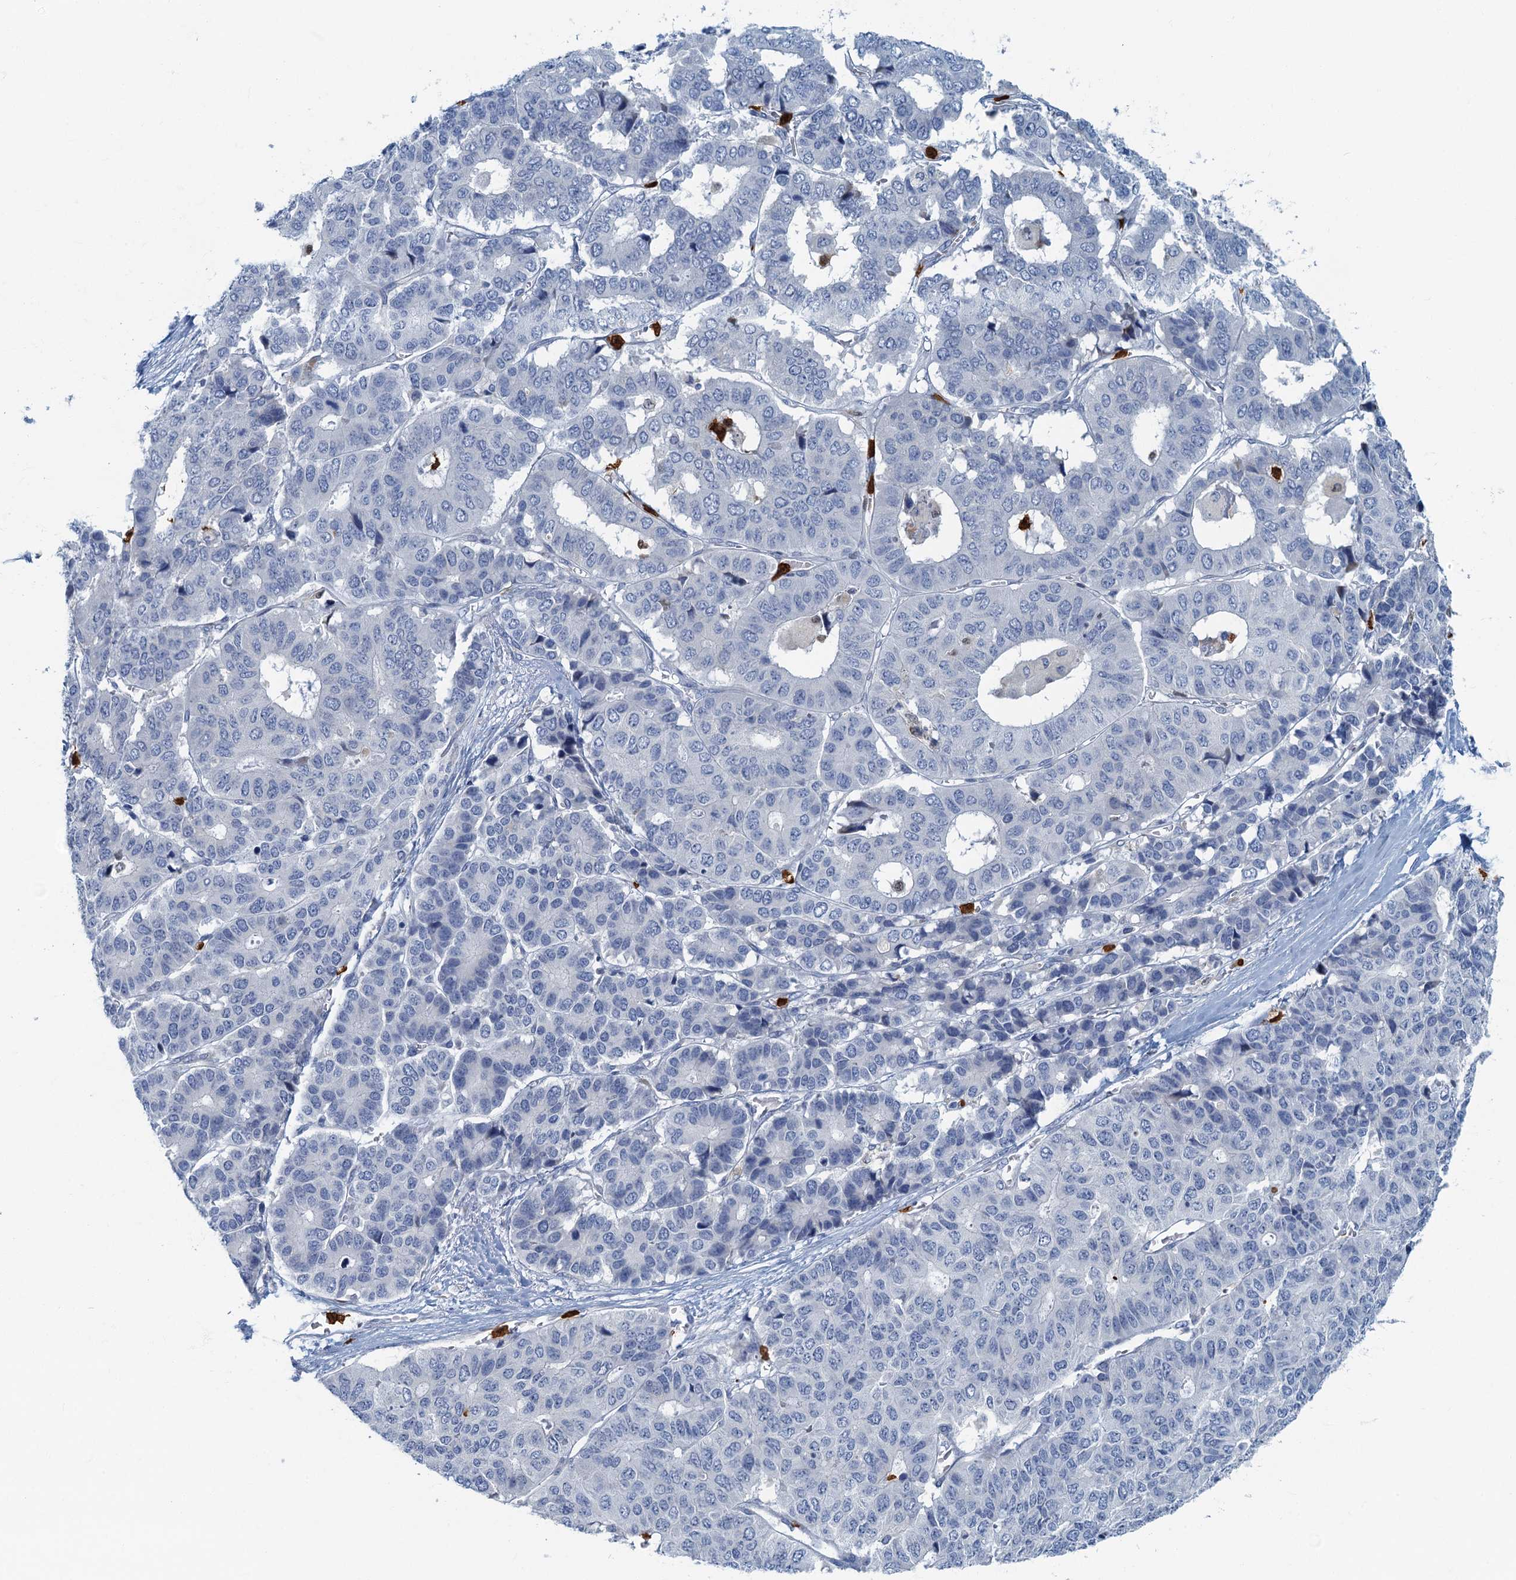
{"staining": {"intensity": "negative", "quantity": "none", "location": "none"}, "tissue": "pancreatic cancer", "cell_type": "Tumor cells", "image_type": "cancer", "snomed": [{"axis": "morphology", "description": "Adenocarcinoma, NOS"}, {"axis": "topography", "description": "Pancreas"}], "caption": "Human pancreatic cancer (adenocarcinoma) stained for a protein using IHC demonstrates no staining in tumor cells.", "gene": "ANKDD1A", "patient": {"sex": "male", "age": 50}}